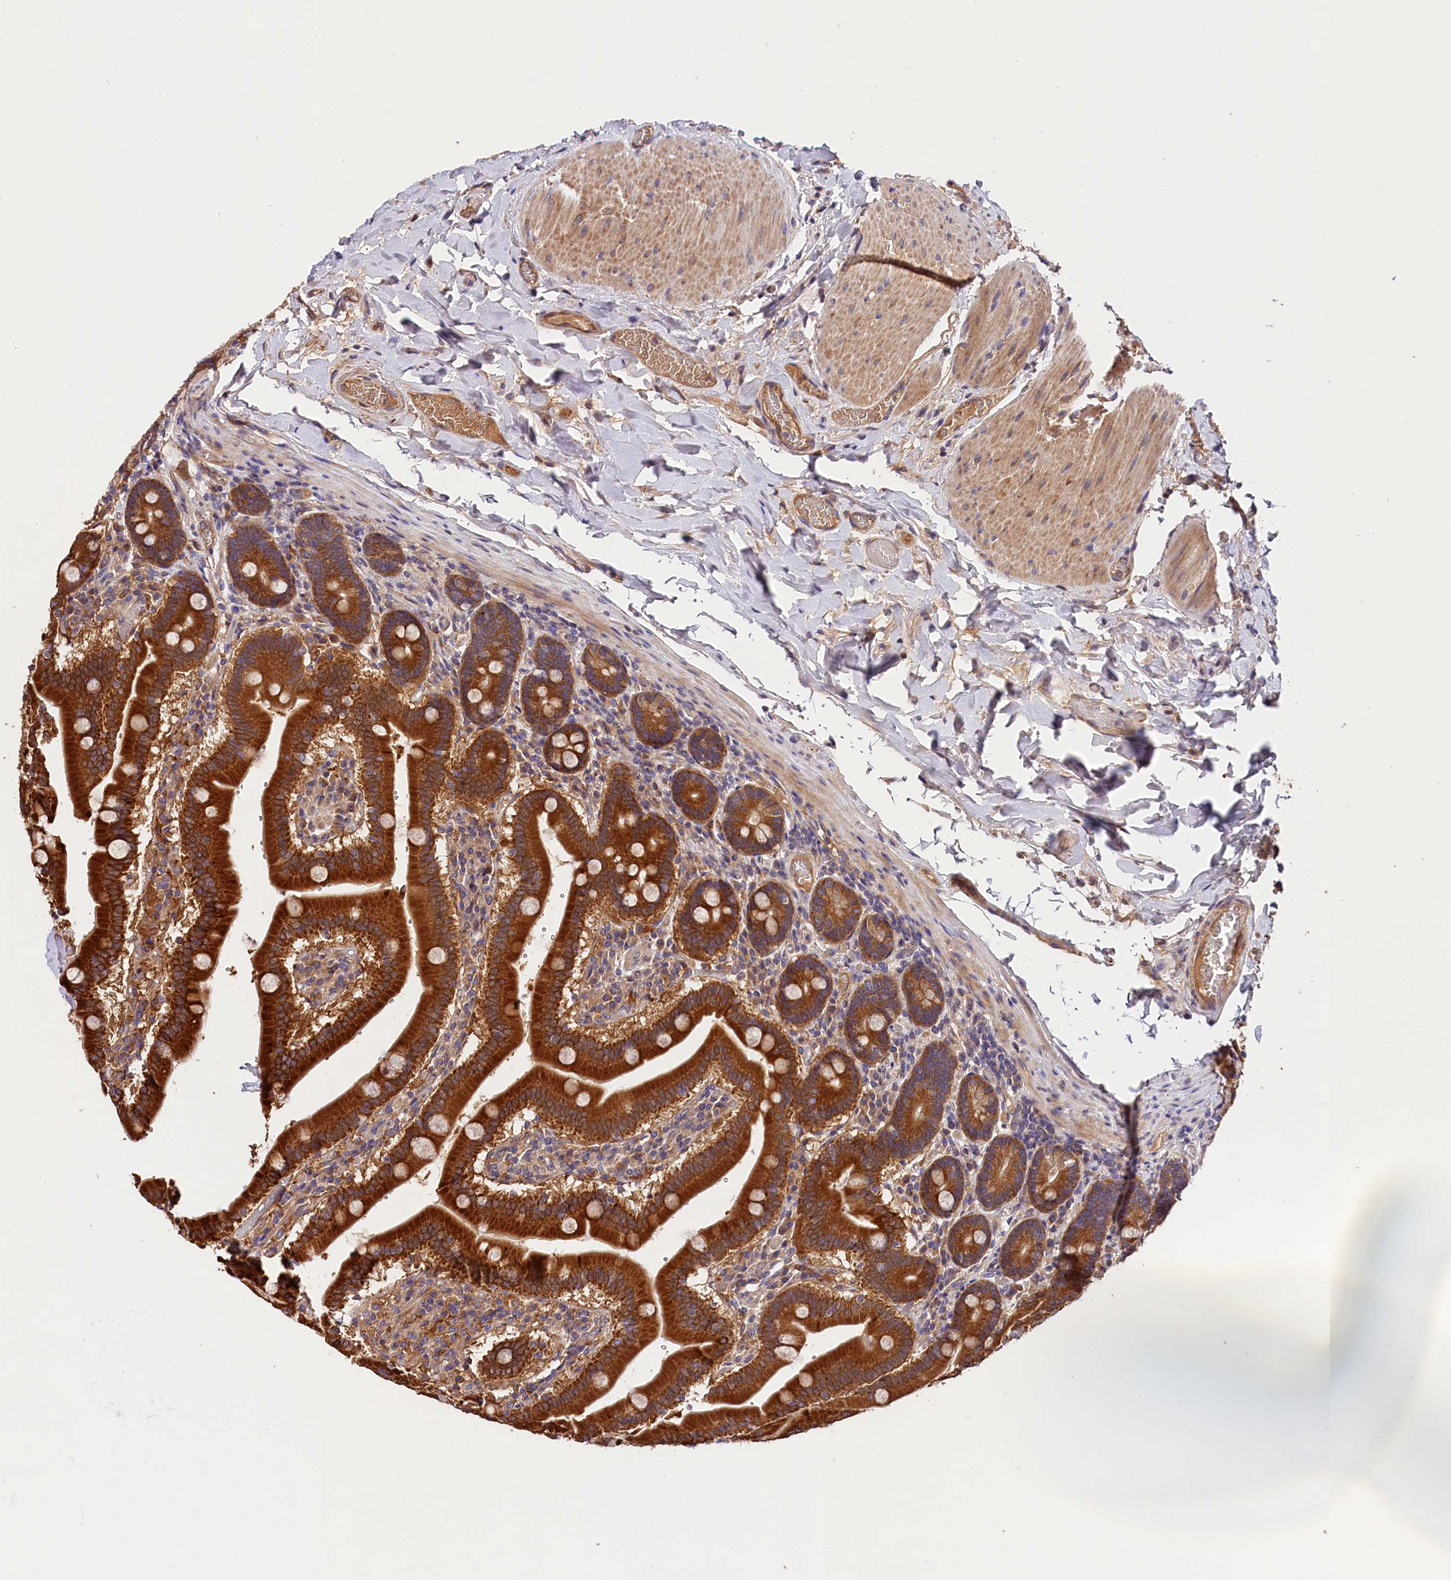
{"staining": {"intensity": "strong", "quantity": ">75%", "location": "cytoplasmic/membranous"}, "tissue": "duodenum", "cell_type": "Glandular cells", "image_type": "normal", "snomed": [{"axis": "morphology", "description": "Normal tissue, NOS"}, {"axis": "topography", "description": "Duodenum"}], "caption": "Protein expression by immunohistochemistry displays strong cytoplasmic/membranous staining in approximately >75% of glandular cells in unremarkable duodenum. (DAB (3,3'-diaminobenzidine) IHC, brown staining for protein, blue staining for nuclei).", "gene": "SPG11", "patient": {"sex": "female", "age": 62}}